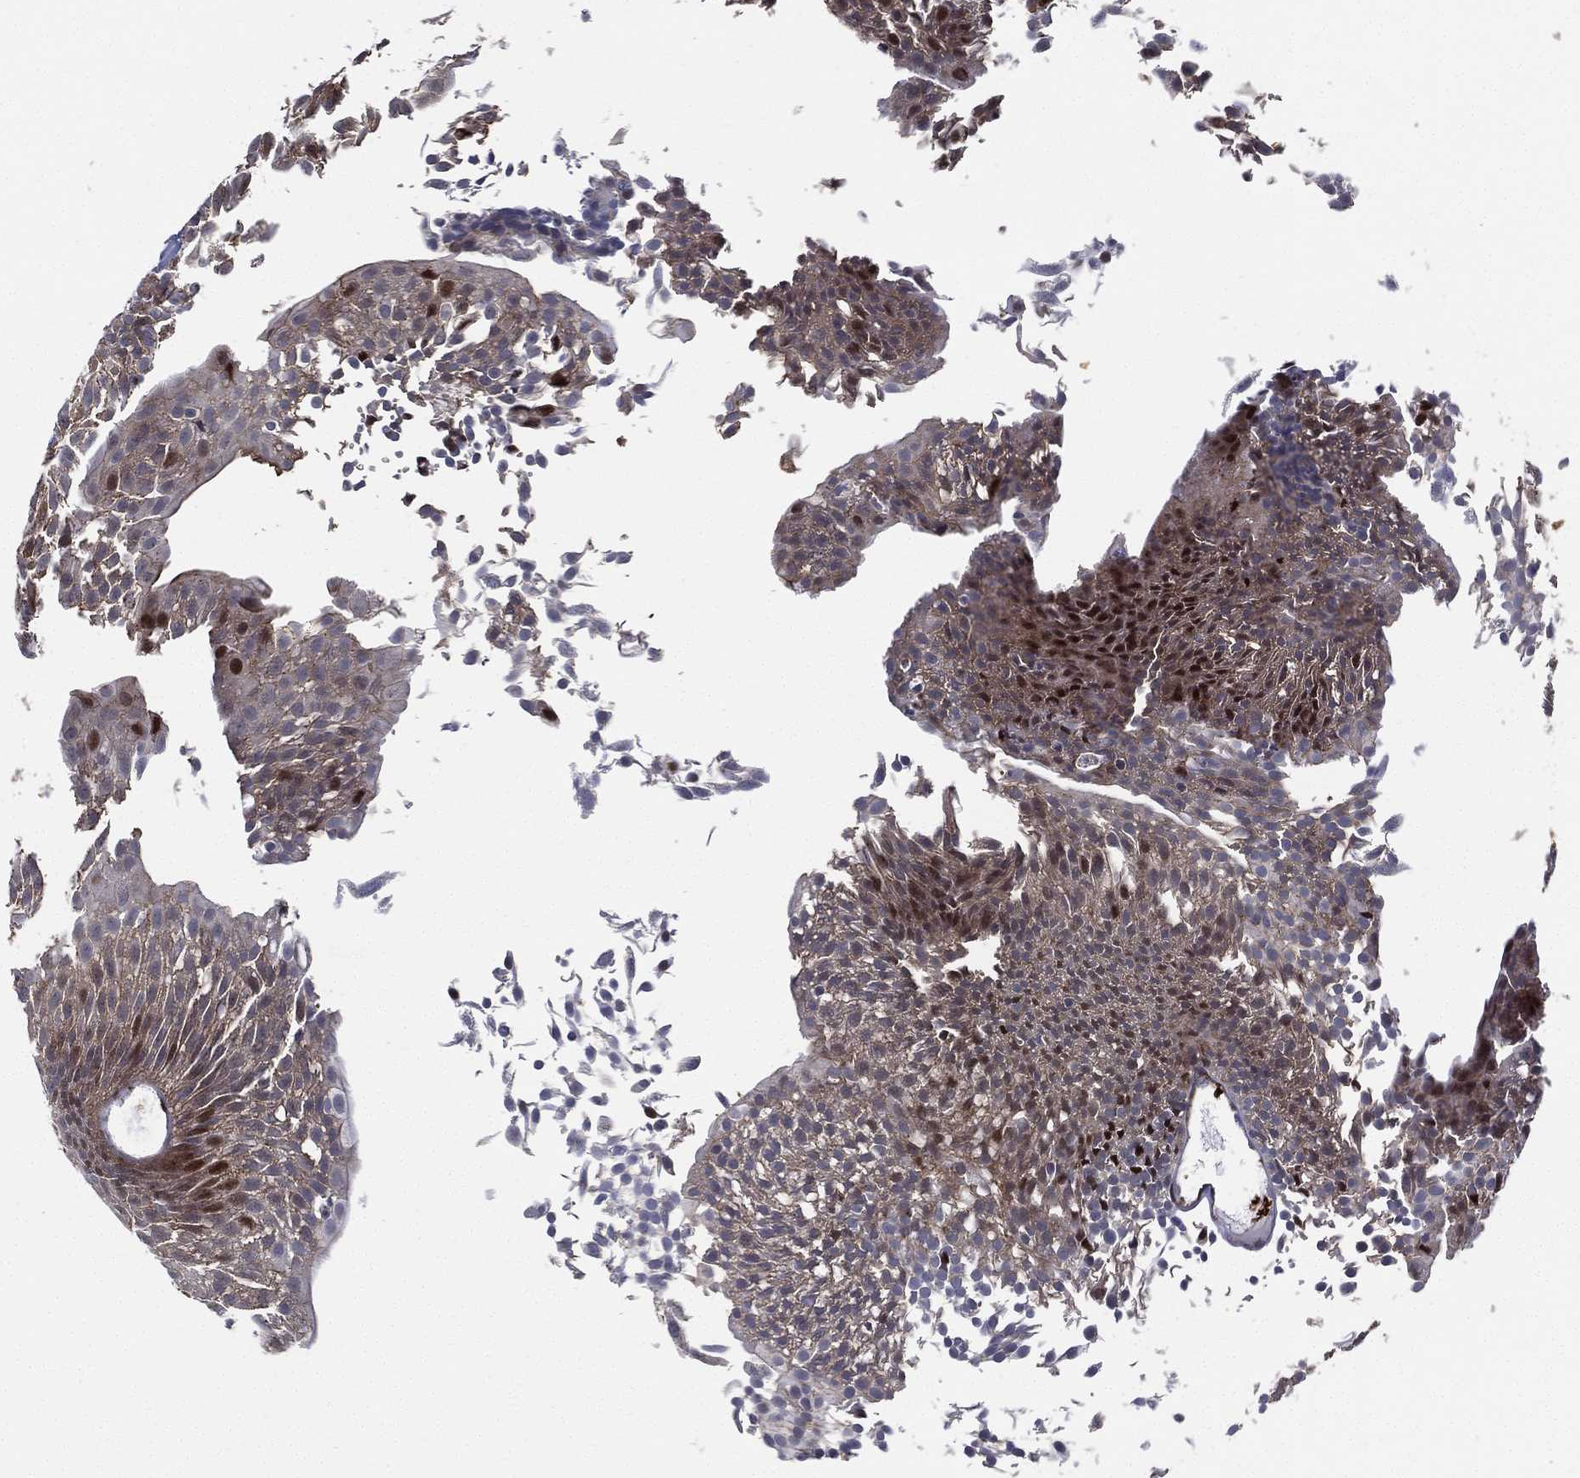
{"staining": {"intensity": "strong", "quantity": "25%-75%", "location": "nuclear"}, "tissue": "urothelial cancer", "cell_type": "Tumor cells", "image_type": "cancer", "snomed": [{"axis": "morphology", "description": "Urothelial carcinoma, Low grade"}, {"axis": "topography", "description": "Urinary bladder"}], "caption": "Low-grade urothelial carcinoma tissue reveals strong nuclear staining in about 25%-75% of tumor cells, visualized by immunohistochemistry.", "gene": "VHL", "patient": {"sex": "male", "age": 52}}